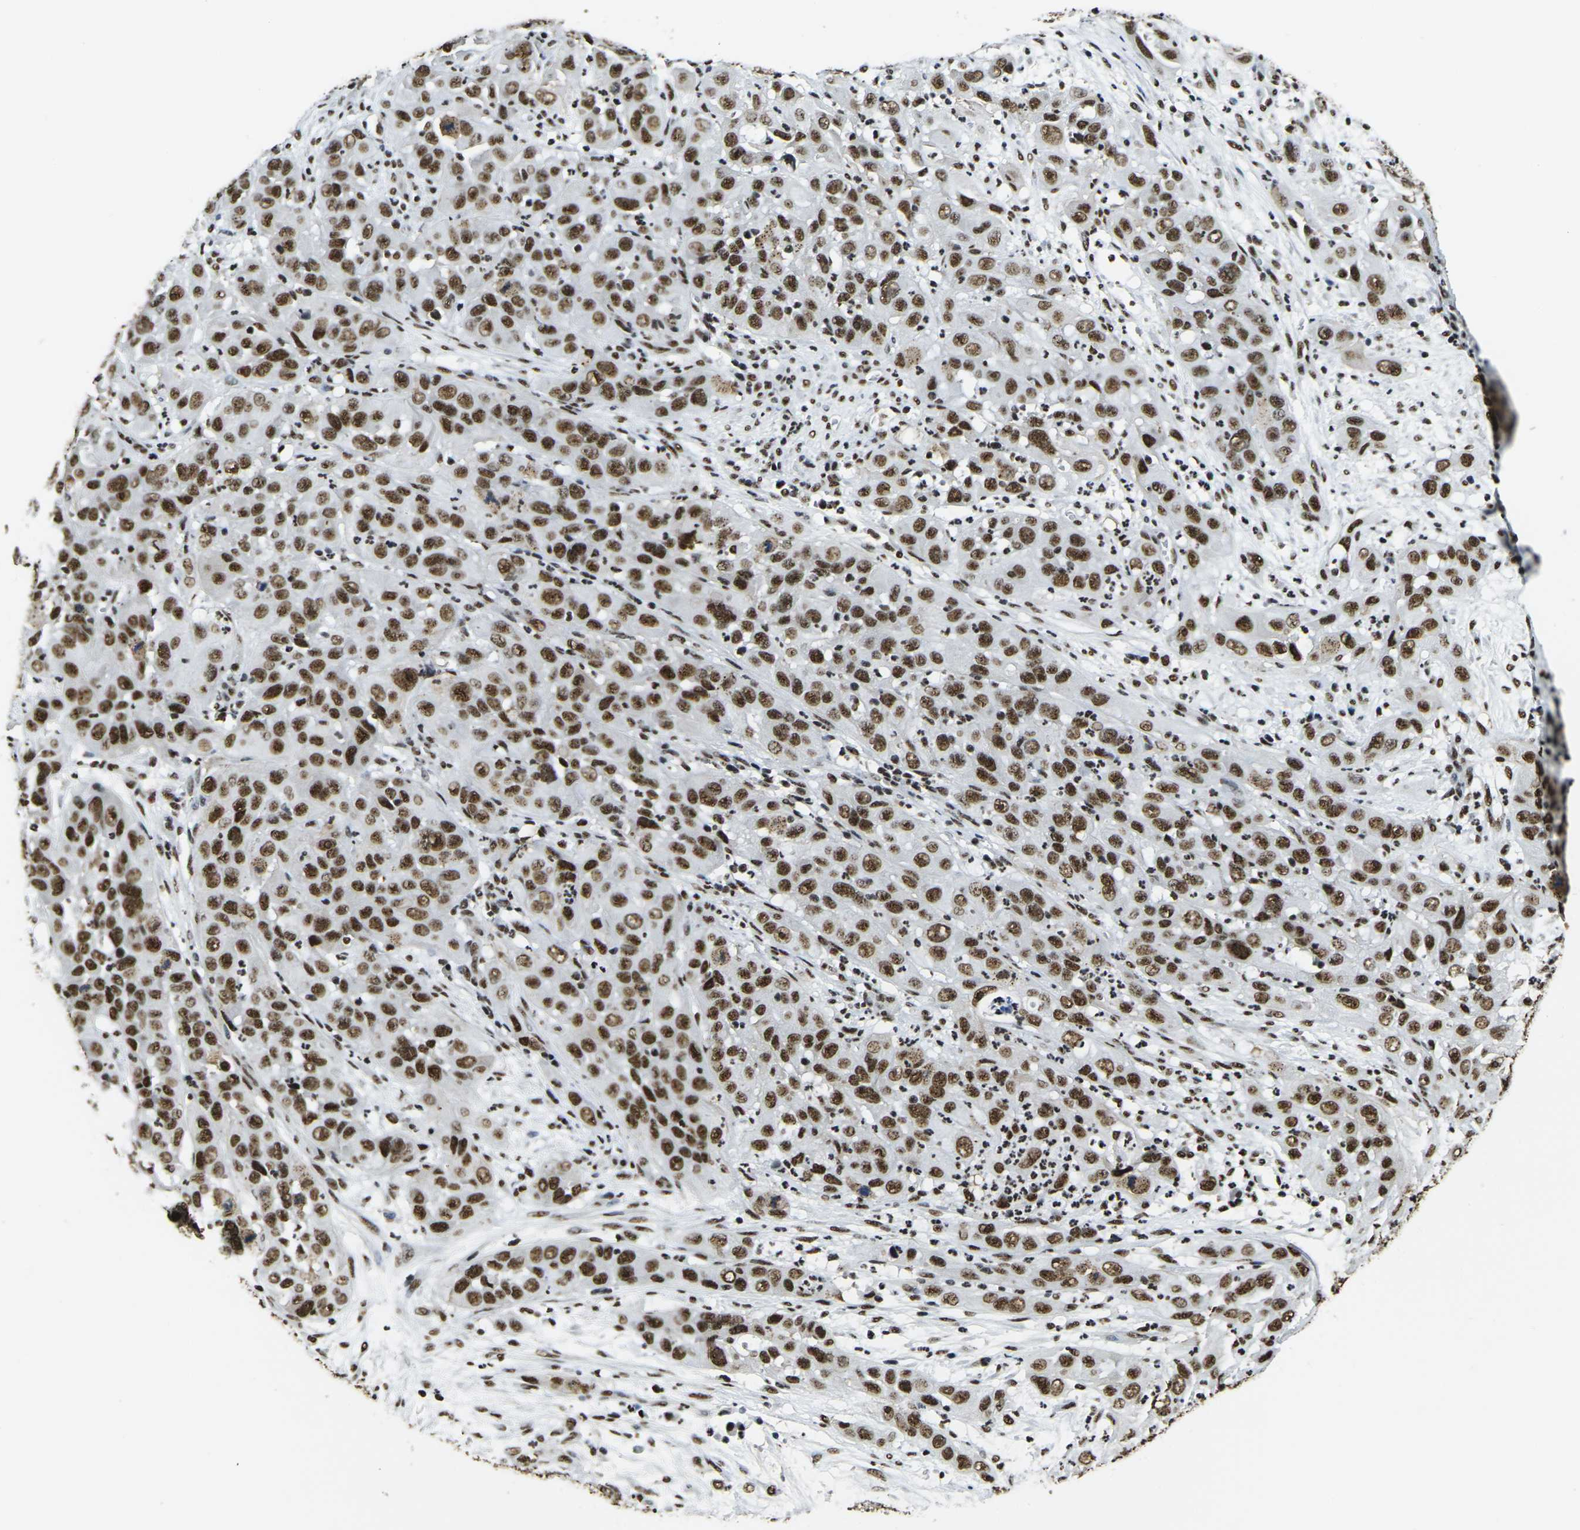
{"staining": {"intensity": "strong", "quantity": ">75%", "location": "nuclear"}, "tissue": "cervical cancer", "cell_type": "Tumor cells", "image_type": "cancer", "snomed": [{"axis": "morphology", "description": "Squamous cell carcinoma, NOS"}, {"axis": "topography", "description": "Cervix"}], "caption": "Protein positivity by IHC demonstrates strong nuclear expression in about >75% of tumor cells in cervical cancer. The staining was performed using DAB (3,3'-diaminobenzidine) to visualize the protein expression in brown, while the nuclei were stained in blue with hematoxylin (Magnification: 20x).", "gene": "SMARCC1", "patient": {"sex": "female", "age": 32}}